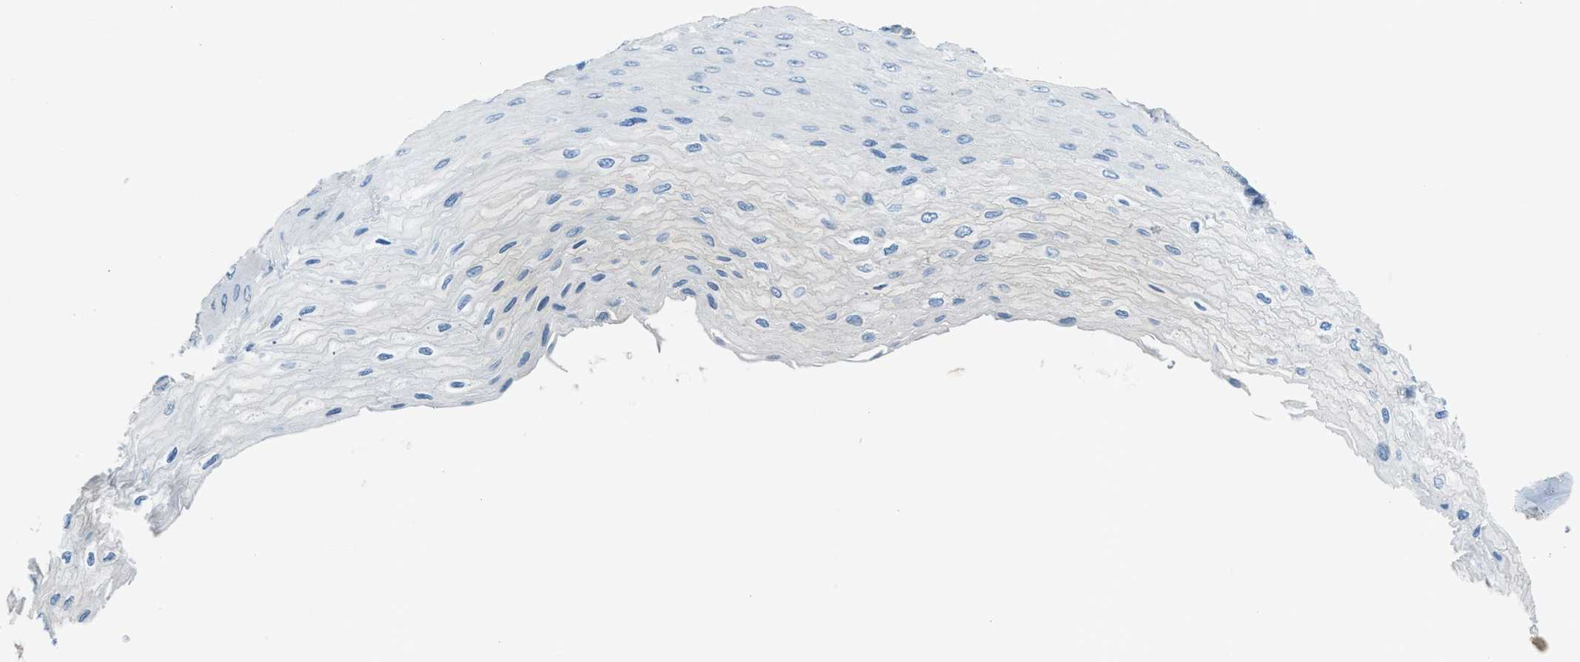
{"staining": {"intensity": "negative", "quantity": "none", "location": "none"}, "tissue": "esophagus", "cell_type": "Squamous epithelial cells", "image_type": "normal", "snomed": [{"axis": "morphology", "description": "Normal tissue, NOS"}, {"axis": "topography", "description": "Esophagus"}], "caption": "The photomicrograph exhibits no significant positivity in squamous epithelial cells of esophagus. (DAB (3,3'-diaminobenzidine) immunohistochemistry visualized using brightfield microscopy, high magnification).", "gene": "KLHL8", "patient": {"sex": "female", "age": 72}}